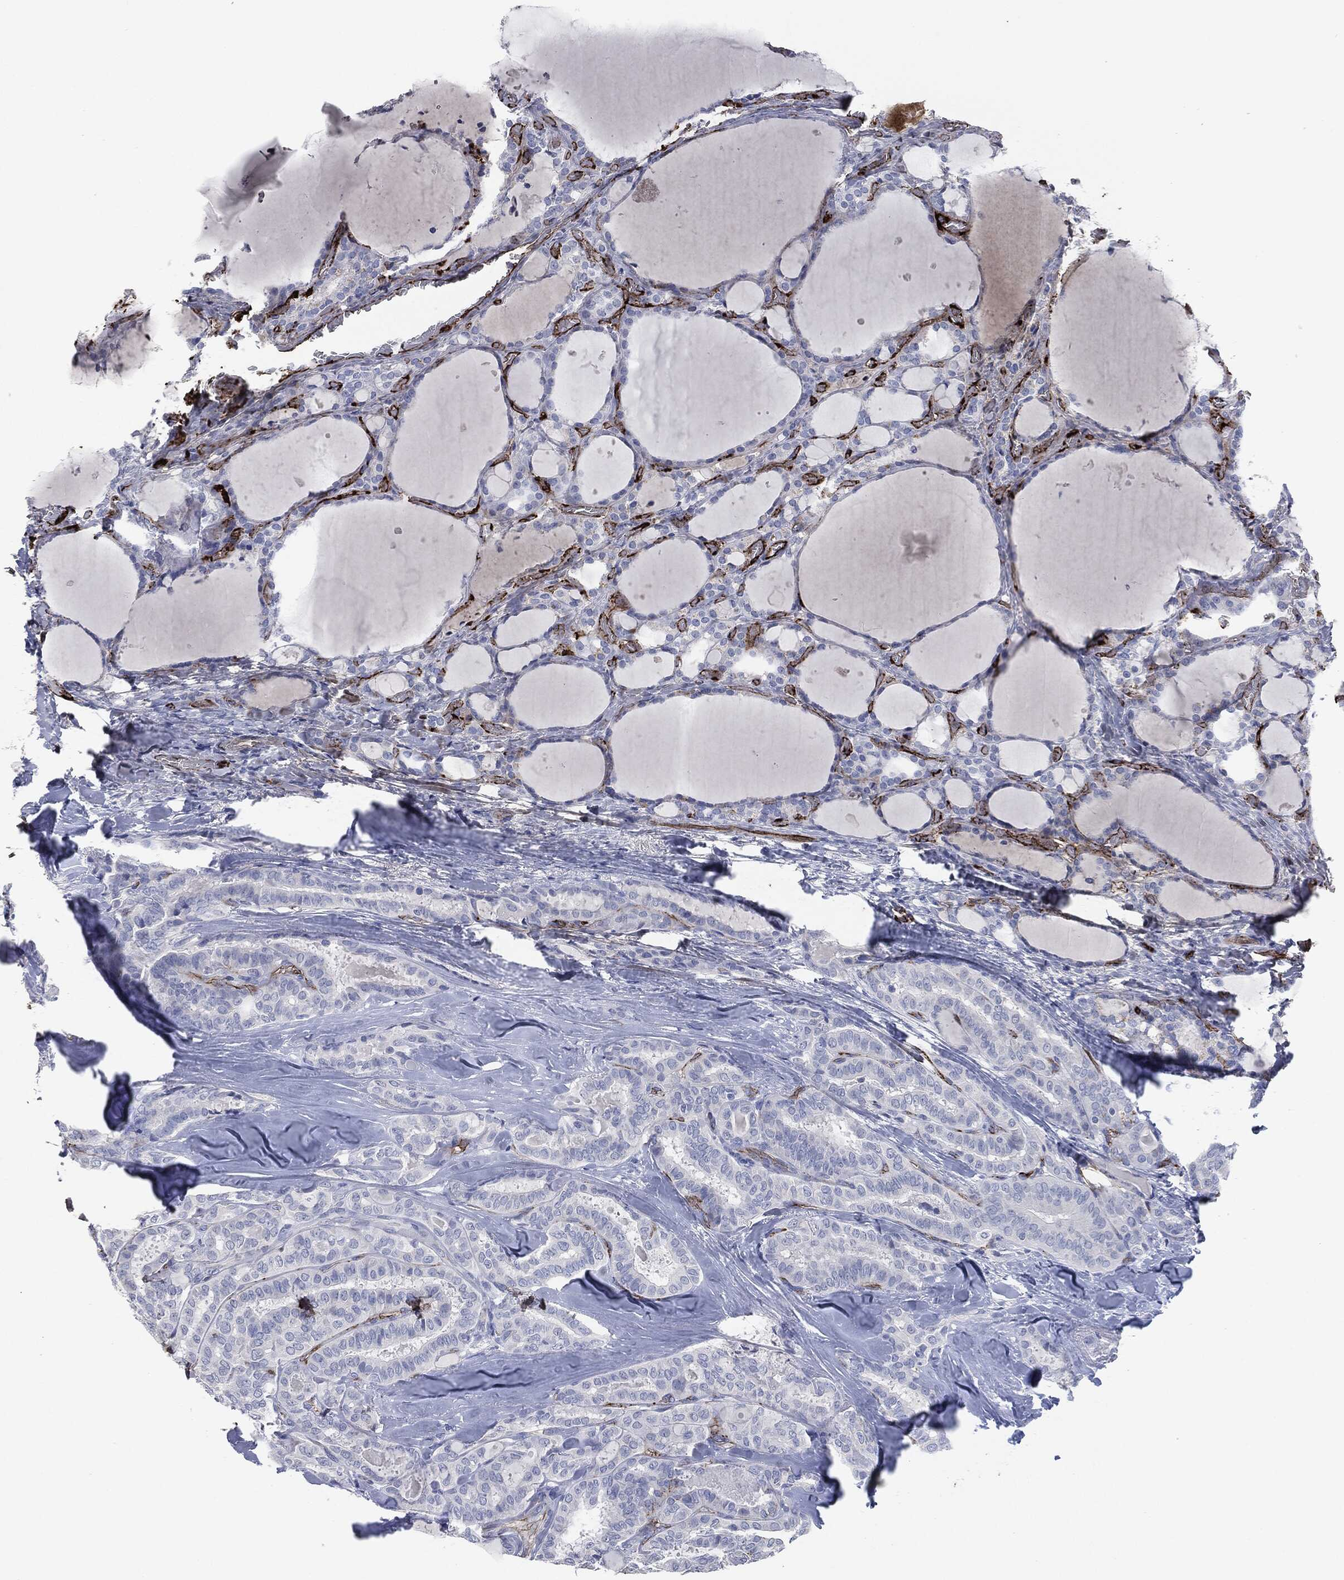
{"staining": {"intensity": "negative", "quantity": "none", "location": "none"}, "tissue": "thyroid cancer", "cell_type": "Tumor cells", "image_type": "cancer", "snomed": [{"axis": "morphology", "description": "Papillary adenocarcinoma, NOS"}, {"axis": "topography", "description": "Thyroid gland"}], "caption": "The image displays no significant staining in tumor cells of thyroid cancer (papillary adenocarcinoma). (Immunohistochemistry, brightfield microscopy, high magnification).", "gene": "APOB", "patient": {"sex": "female", "age": 39}}